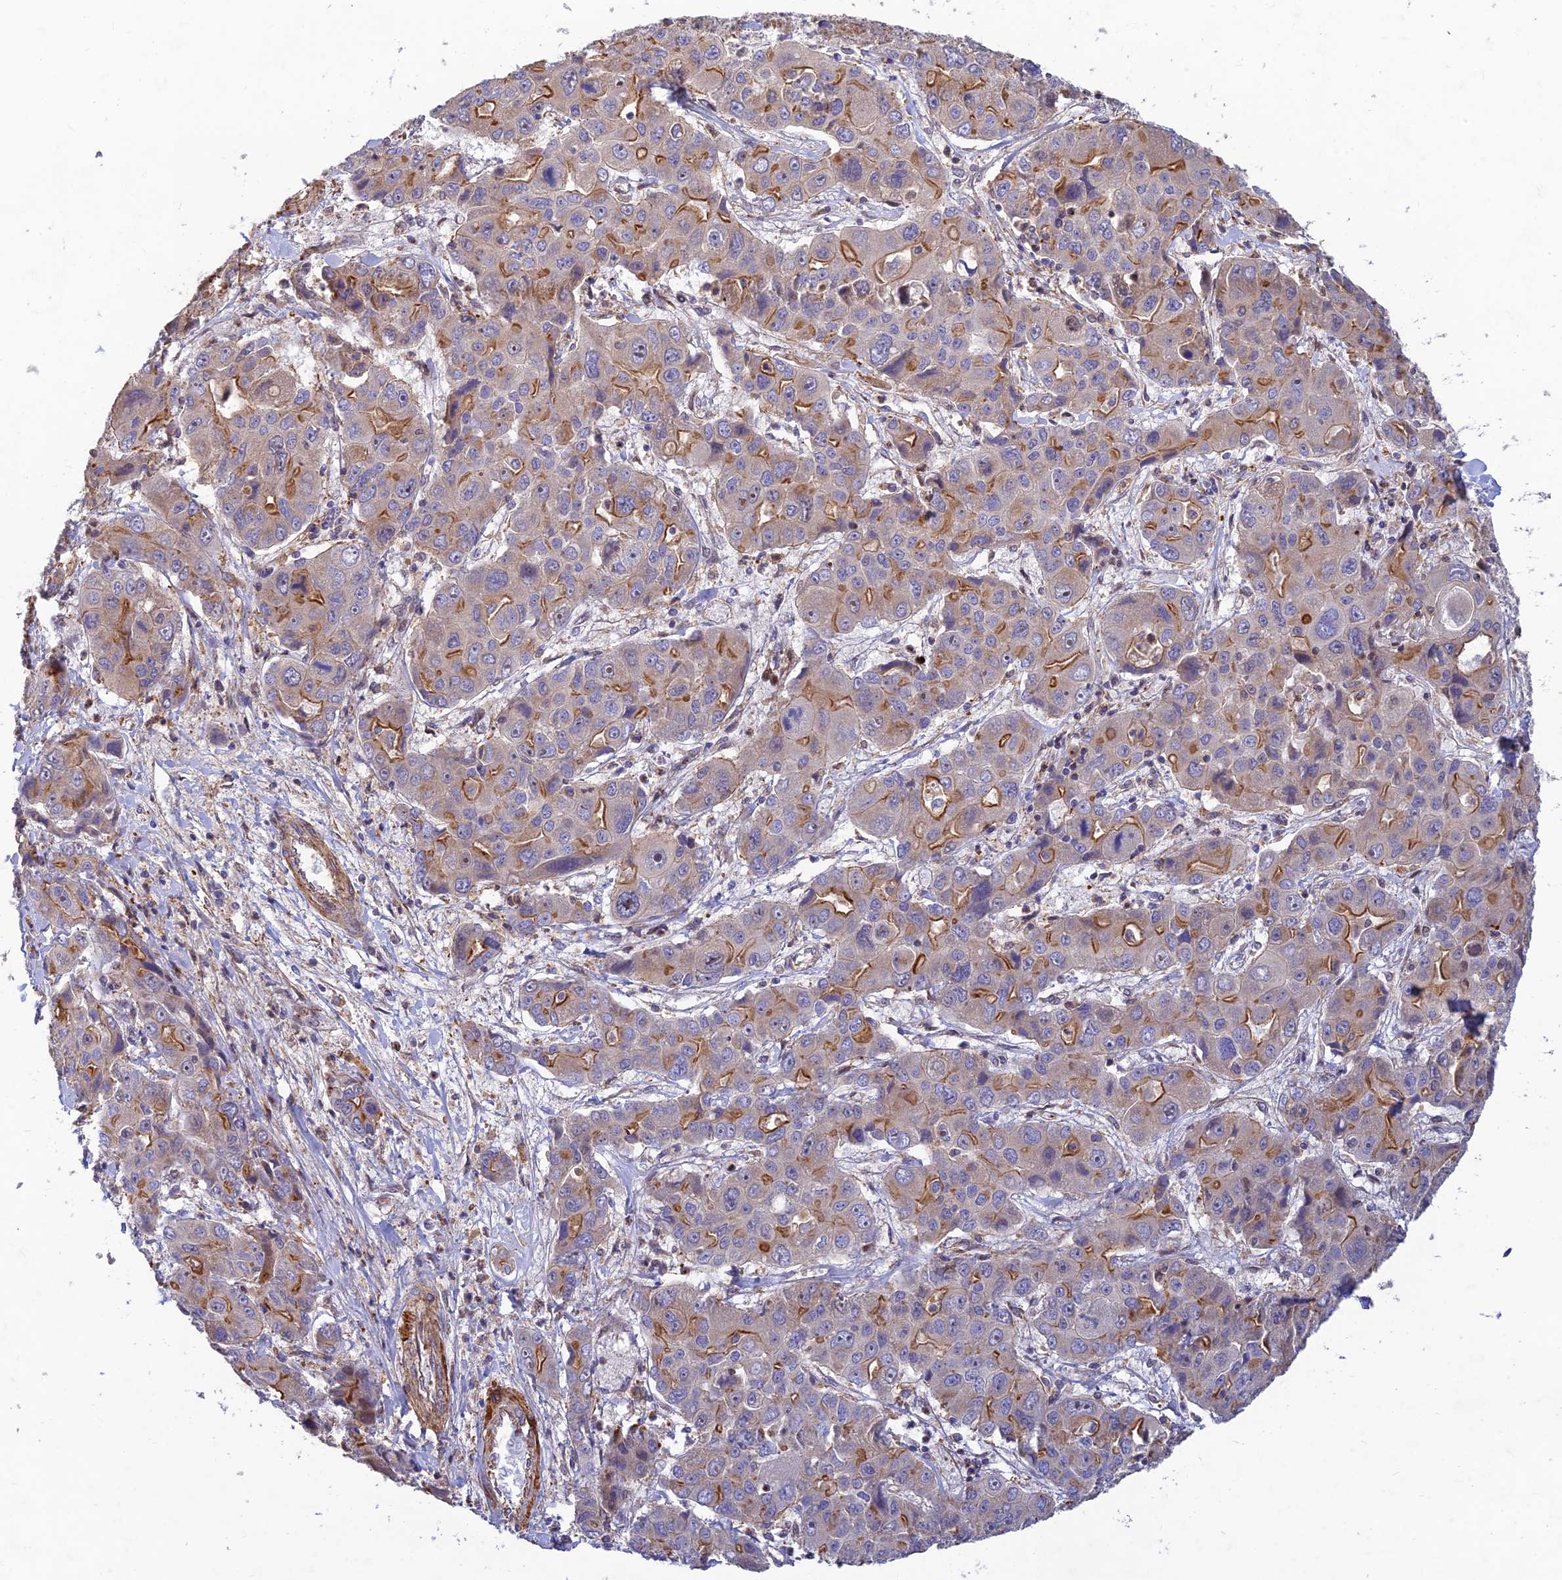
{"staining": {"intensity": "moderate", "quantity": "25%-75%", "location": "cytoplasmic/membranous"}, "tissue": "liver cancer", "cell_type": "Tumor cells", "image_type": "cancer", "snomed": [{"axis": "morphology", "description": "Cholangiocarcinoma"}, {"axis": "topography", "description": "Liver"}], "caption": "A medium amount of moderate cytoplasmic/membranous expression is seen in about 25%-75% of tumor cells in liver cholangiocarcinoma tissue.", "gene": "RELCH", "patient": {"sex": "male", "age": 67}}